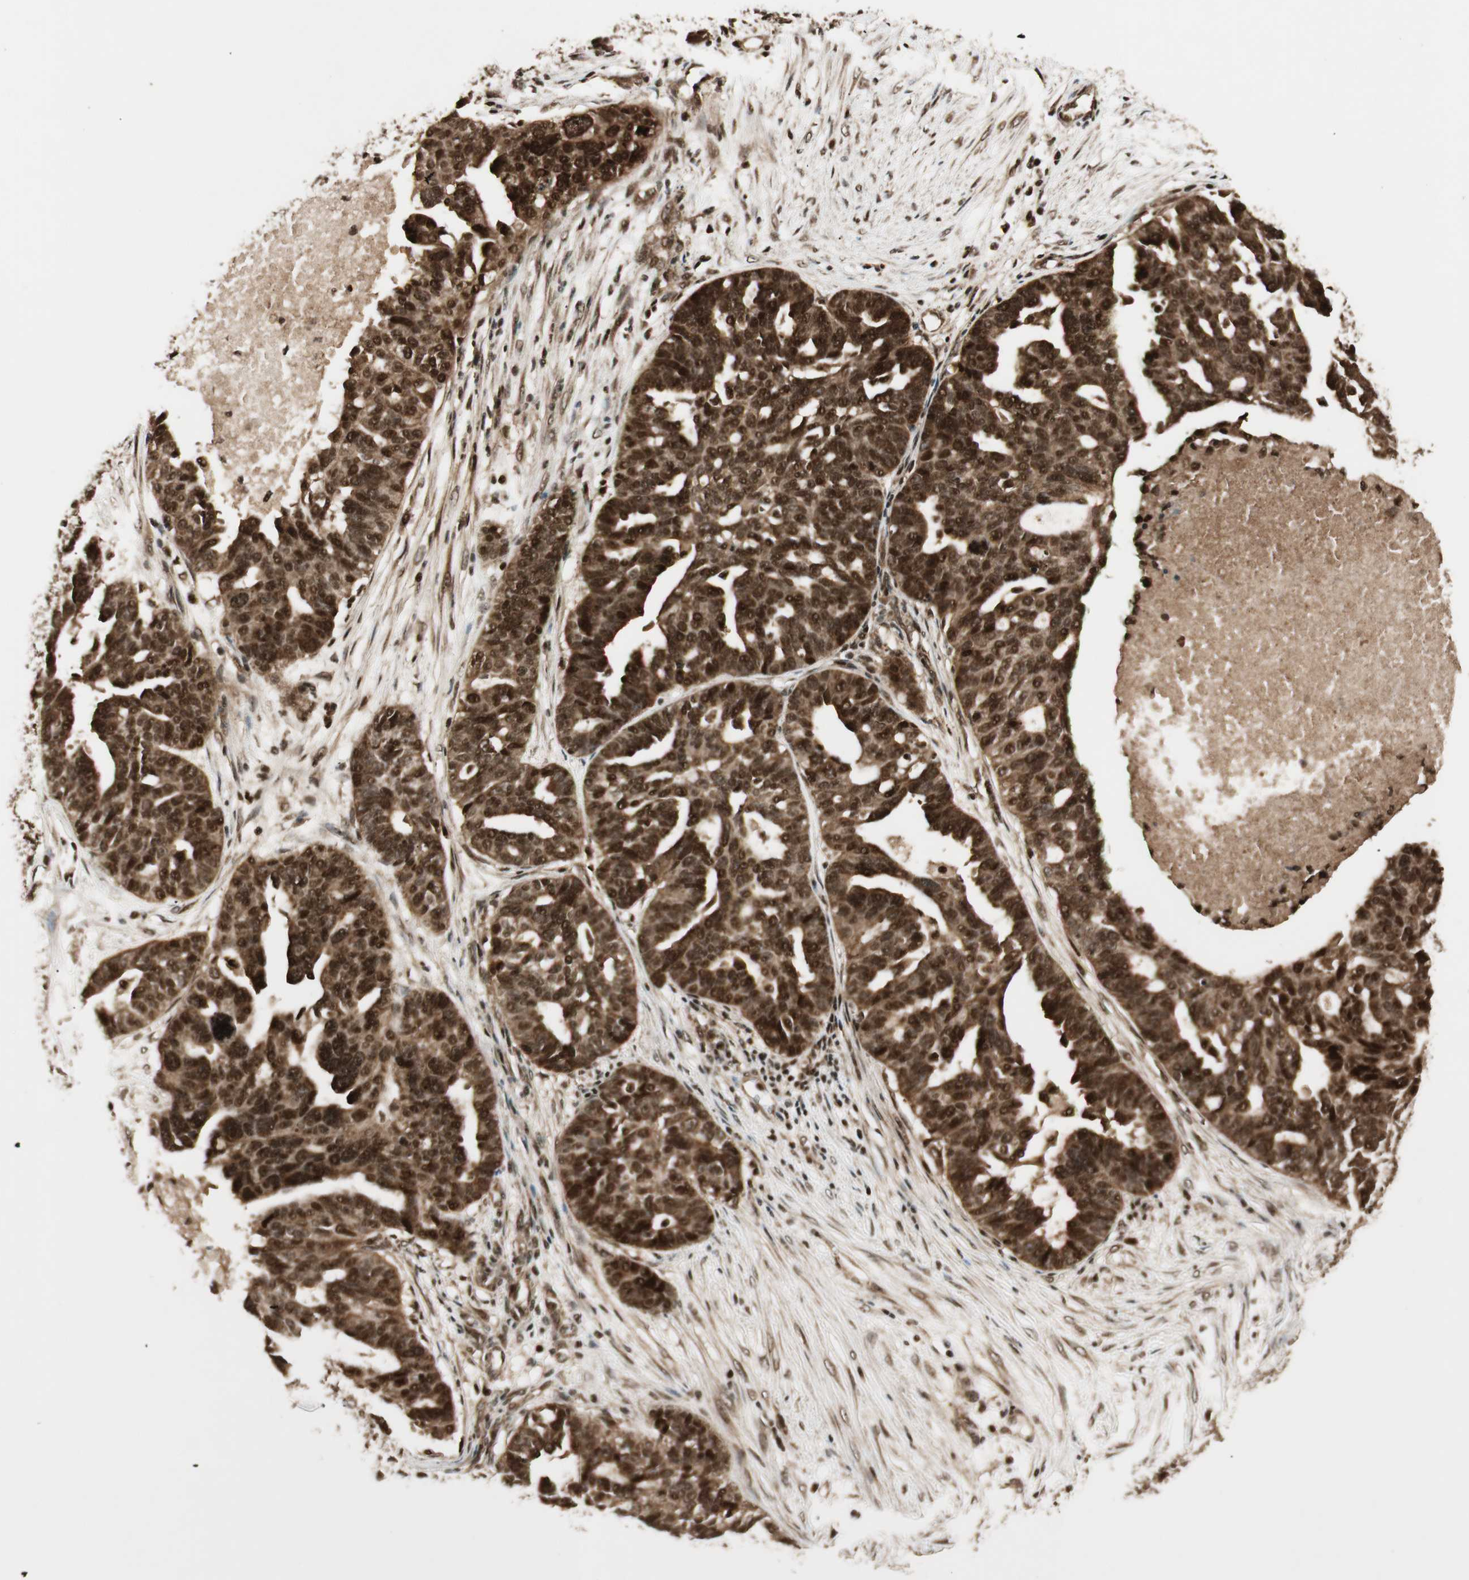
{"staining": {"intensity": "strong", "quantity": ">75%", "location": "cytoplasmic/membranous,nuclear"}, "tissue": "ovarian cancer", "cell_type": "Tumor cells", "image_type": "cancer", "snomed": [{"axis": "morphology", "description": "Cystadenocarcinoma, serous, NOS"}, {"axis": "topography", "description": "Ovary"}], "caption": "This micrograph demonstrates serous cystadenocarcinoma (ovarian) stained with immunohistochemistry to label a protein in brown. The cytoplasmic/membranous and nuclear of tumor cells show strong positivity for the protein. Nuclei are counter-stained blue.", "gene": "RPA3", "patient": {"sex": "female", "age": 59}}